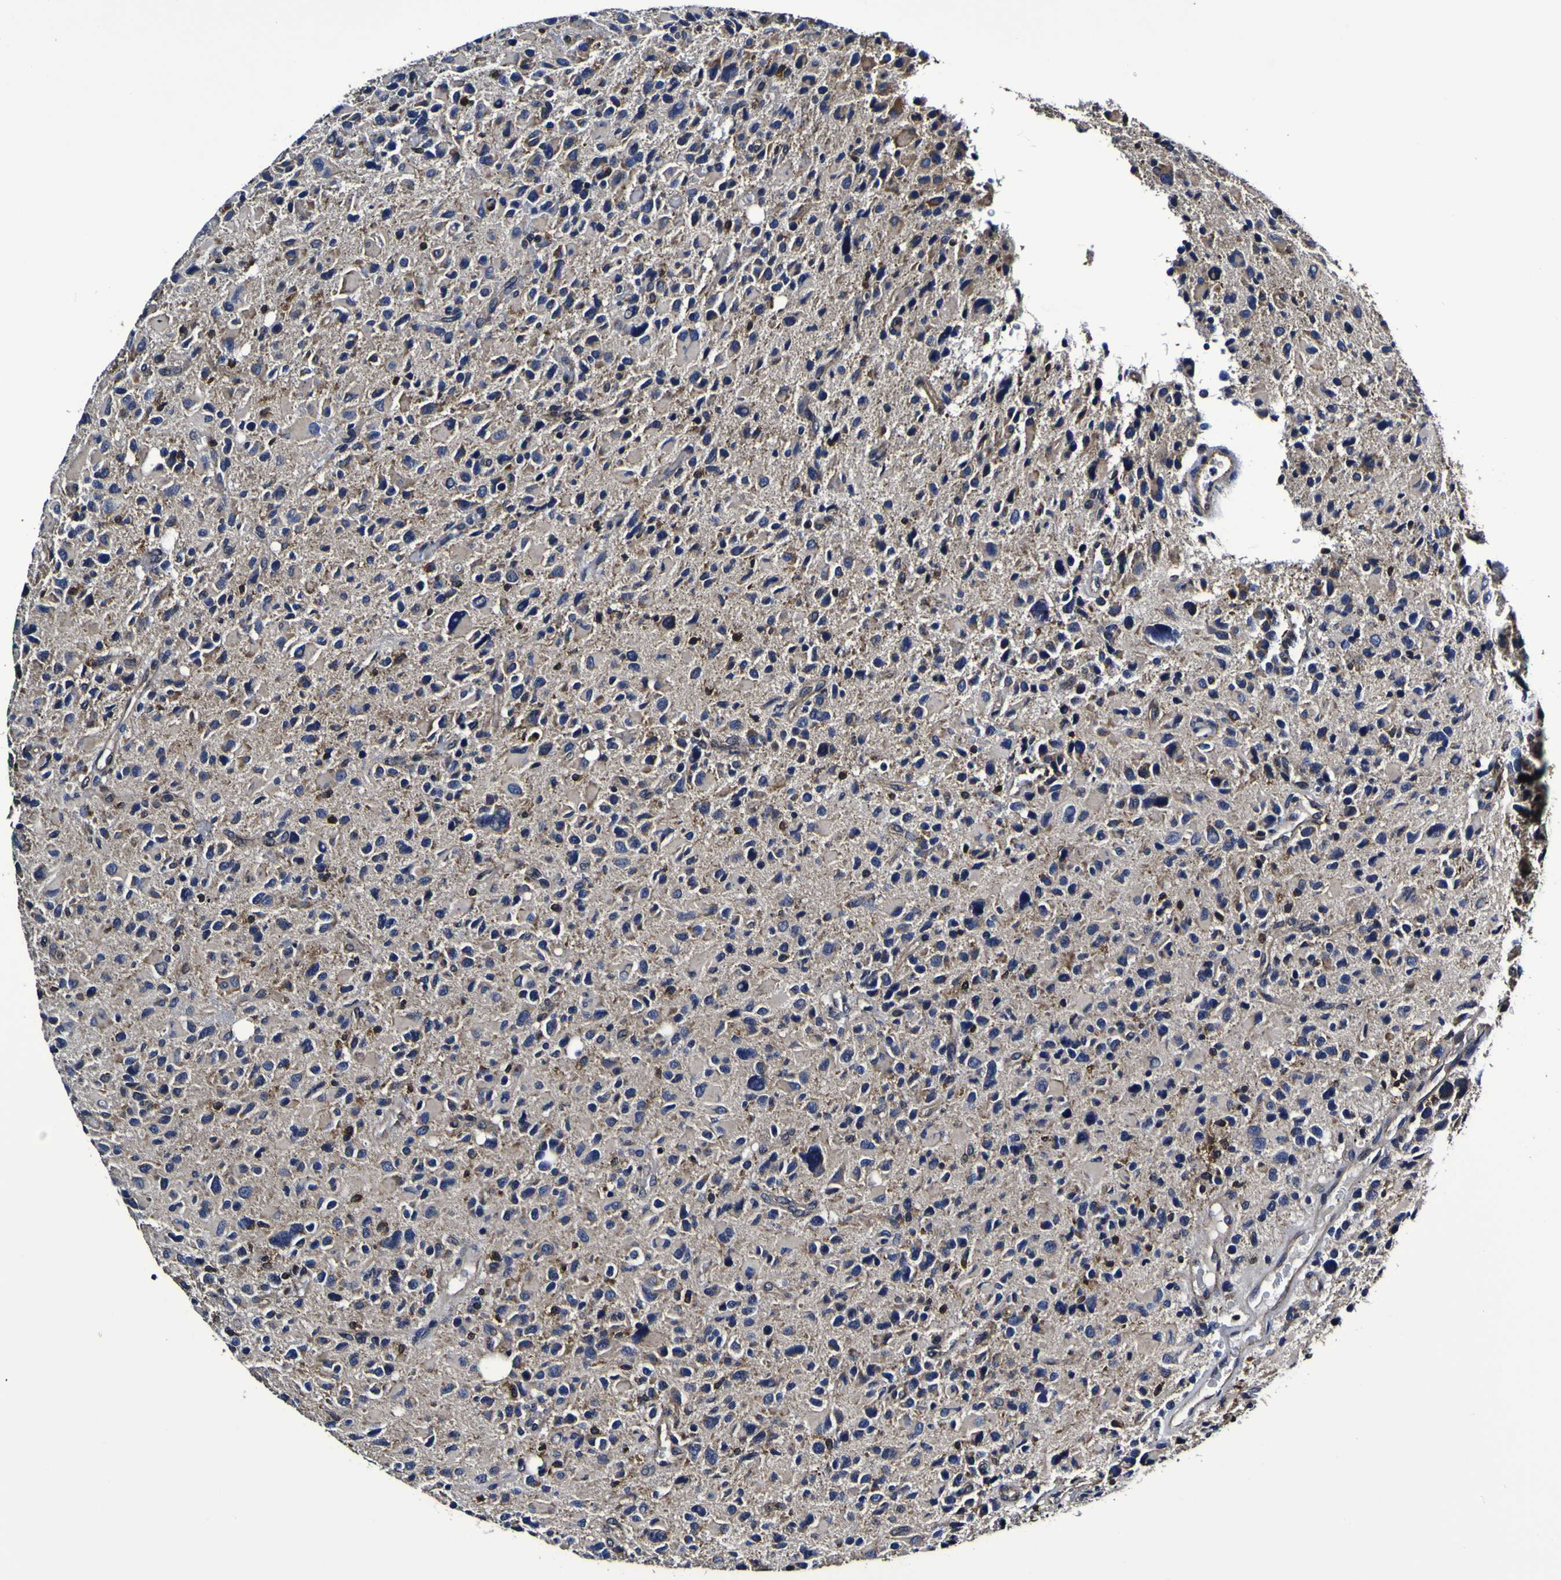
{"staining": {"intensity": "negative", "quantity": "none", "location": "none"}, "tissue": "glioma", "cell_type": "Tumor cells", "image_type": "cancer", "snomed": [{"axis": "morphology", "description": "Glioma, malignant, High grade"}, {"axis": "topography", "description": "Brain"}], "caption": "High magnification brightfield microscopy of malignant glioma (high-grade) stained with DAB (3,3'-diaminobenzidine) (brown) and counterstained with hematoxylin (blue): tumor cells show no significant expression.", "gene": "GPX1", "patient": {"sex": "male", "age": 48}}